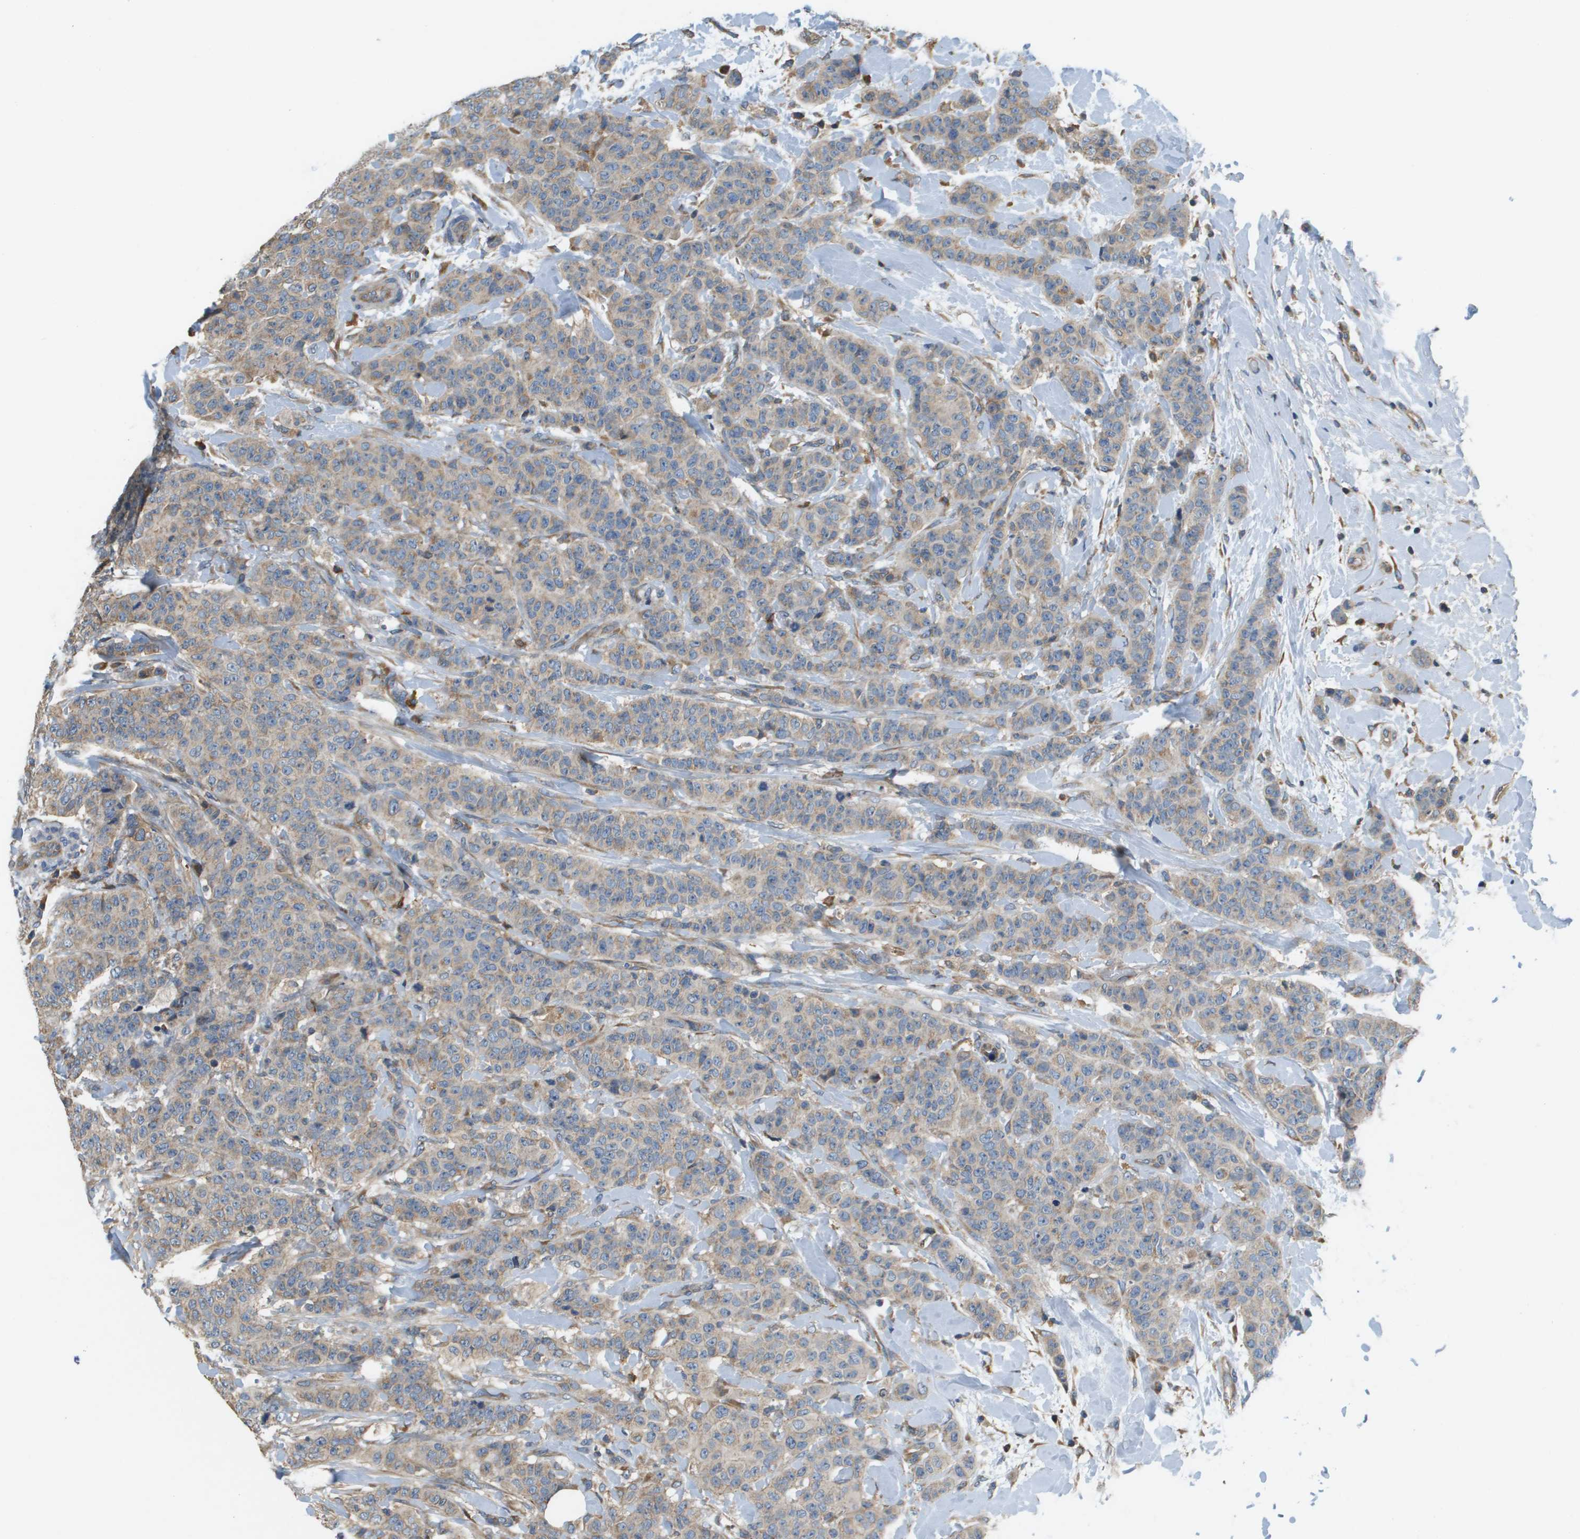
{"staining": {"intensity": "weak", "quantity": ">75%", "location": "cytoplasmic/membranous"}, "tissue": "breast cancer", "cell_type": "Tumor cells", "image_type": "cancer", "snomed": [{"axis": "morphology", "description": "Normal tissue, NOS"}, {"axis": "morphology", "description": "Duct carcinoma"}, {"axis": "topography", "description": "Breast"}], "caption": "Tumor cells demonstrate weak cytoplasmic/membranous staining in about >75% of cells in invasive ductal carcinoma (breast).", "gene": "SAMSN1", "patient": {"sex": "female", "age": 40}}